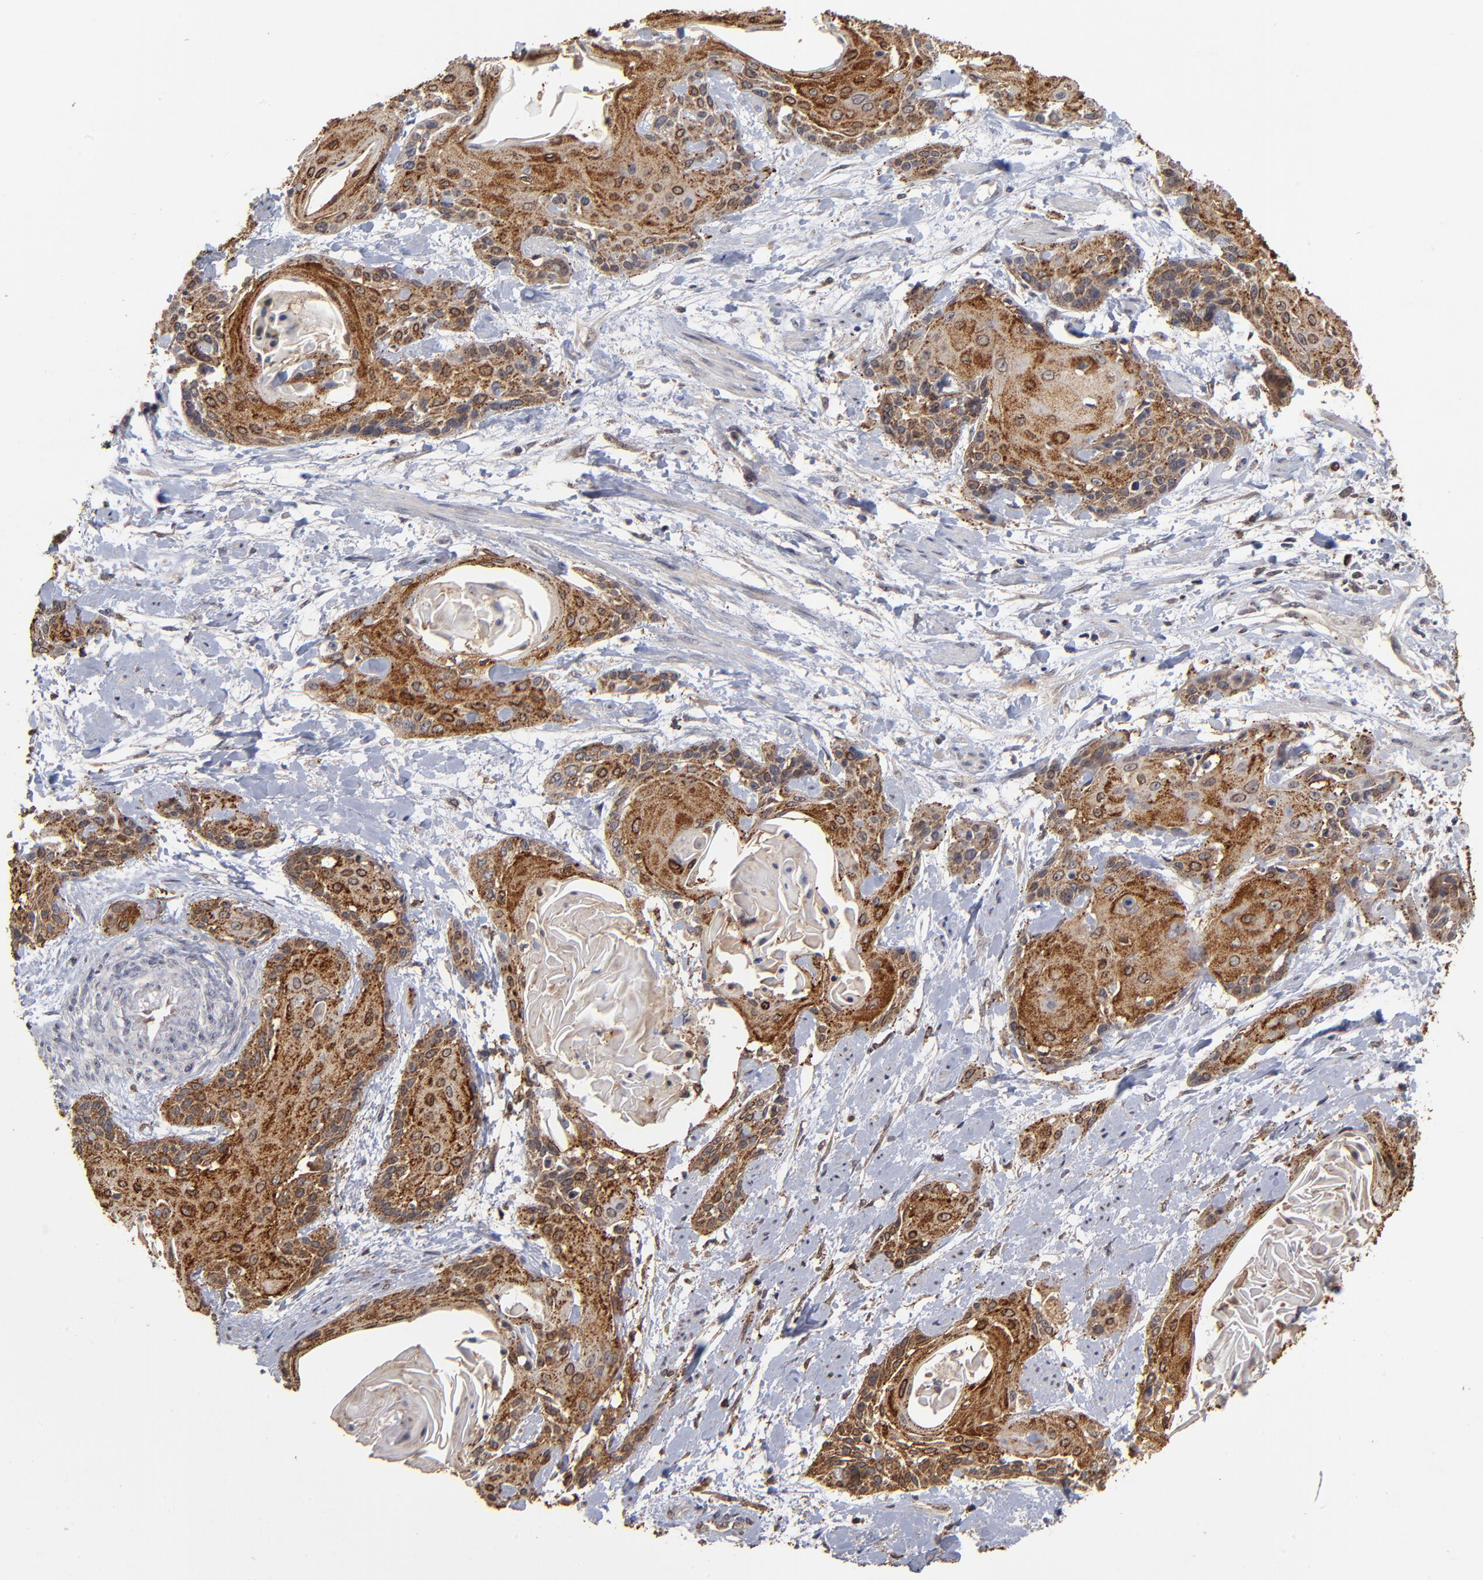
{"staining": {"intensity": "strong", "quantity": ">75%", "location": "cytoplasmic/membranous"}, "tissue": "cervical cancer", "cell_type": "Tumor cells", "image_type": "cancer", "snomed": [{"axis": "morphology", "description": "Squamous cell carcinoma, NOS"}, {"axis": "topography", "description": "Cervix"}], "caption": "Human cervical squamous cell carcinoma stained with a brown dye demonstrates strong cytoplasmic/membranous positive staining in about >75% of tumor cells.", "gene": "ASB8", "patient": {"sex": "female", "age": 57}}